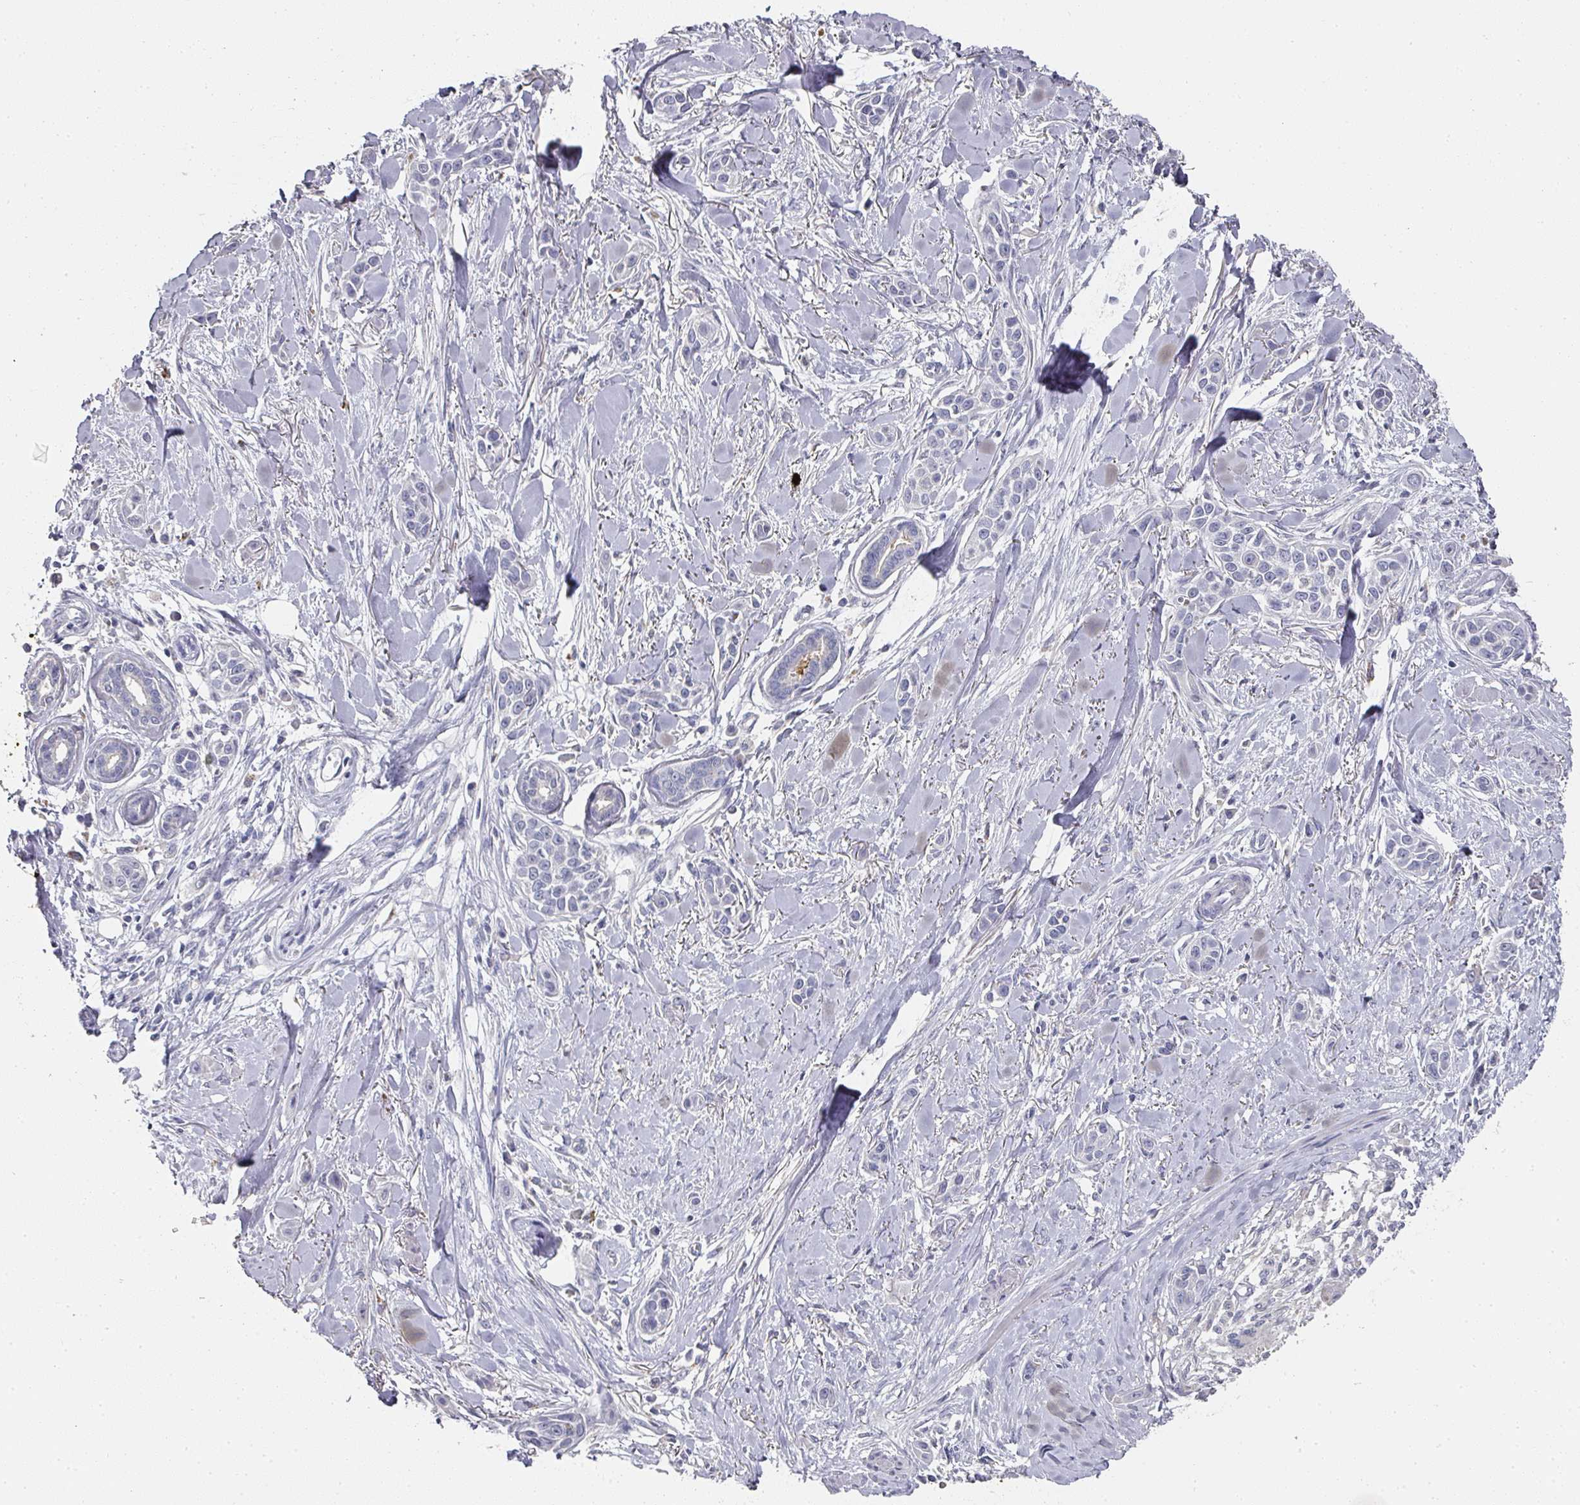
{"staining": {"intensity": "negative", "quantity": "none", "location": "none"}, "tissue": "skin cancer", "cell_type": "Tumor cells", "image_type": "cancer", "snomed": [{"axis": "morphology", "description": "Squamous cell carcinoma, NOS"}, {"axis": "topography", "description": "Skin"}], "caption": "This is a photomicrograph of immunohistochemistry (IHC) staining of skin cancer, which shows no staining in tumor cells.", "gene": "CAMP", "patient": {"sex": "female", "age": 69}}